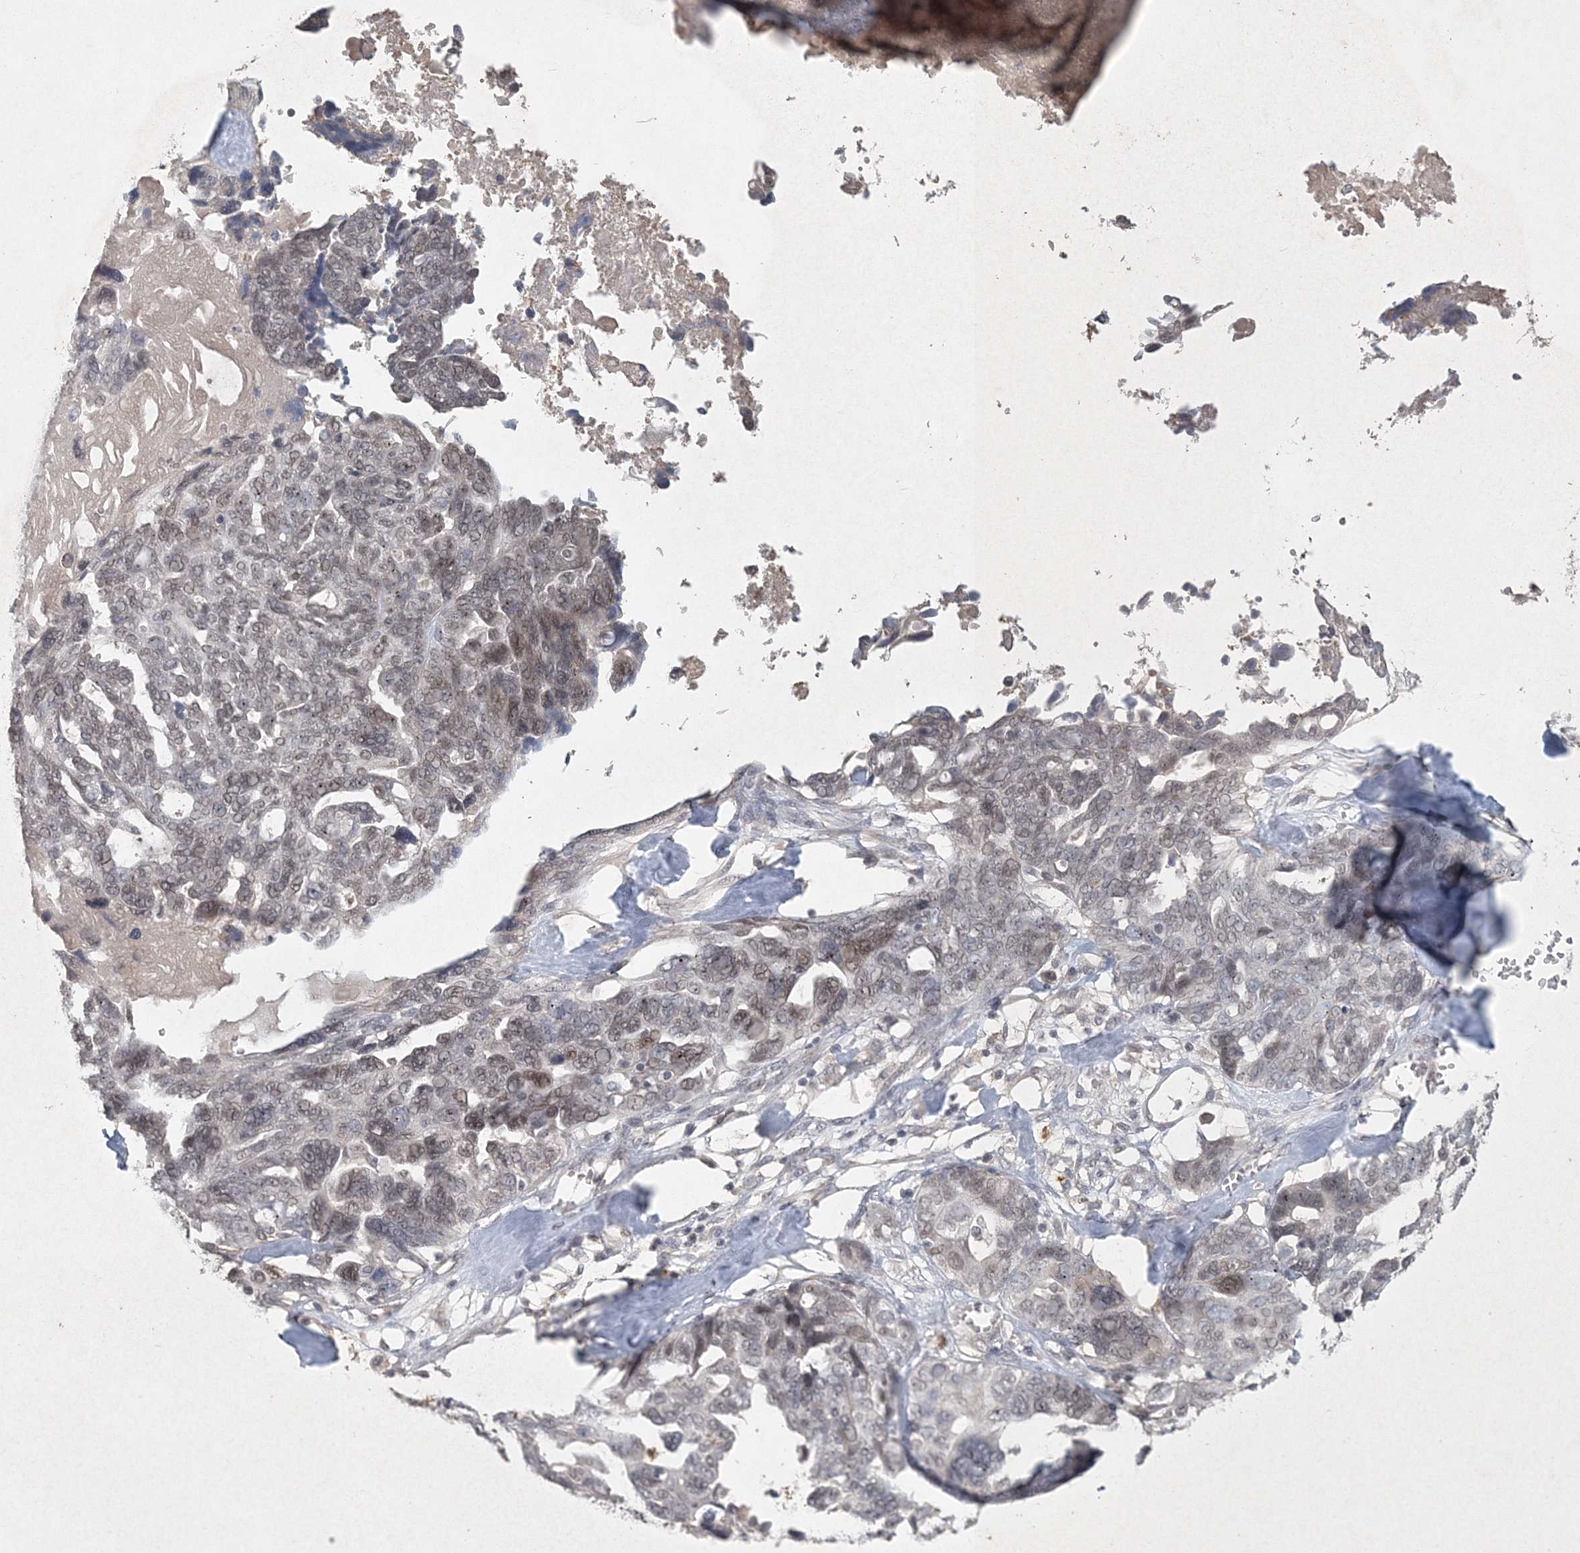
{"staining": {"intensity": "weak", "quantity": "<25%", "location": "nuclear"}, "tissue": "ovarian cancer", "cell_type": "Tumor cells", "image_type": "cancer", "snomed": [{"axis": "morphology", "description": "Cystadenocarcinoma, serous, NOS"}, {"axis": "topography", "description": "Ovary"}], "caption": "Human ovarian cancer stained for a protein using immunohistochemistry shows no expression in tumor cells.", "gene": "UIMC1", "patient": {"sex": "female", "age": 79}}